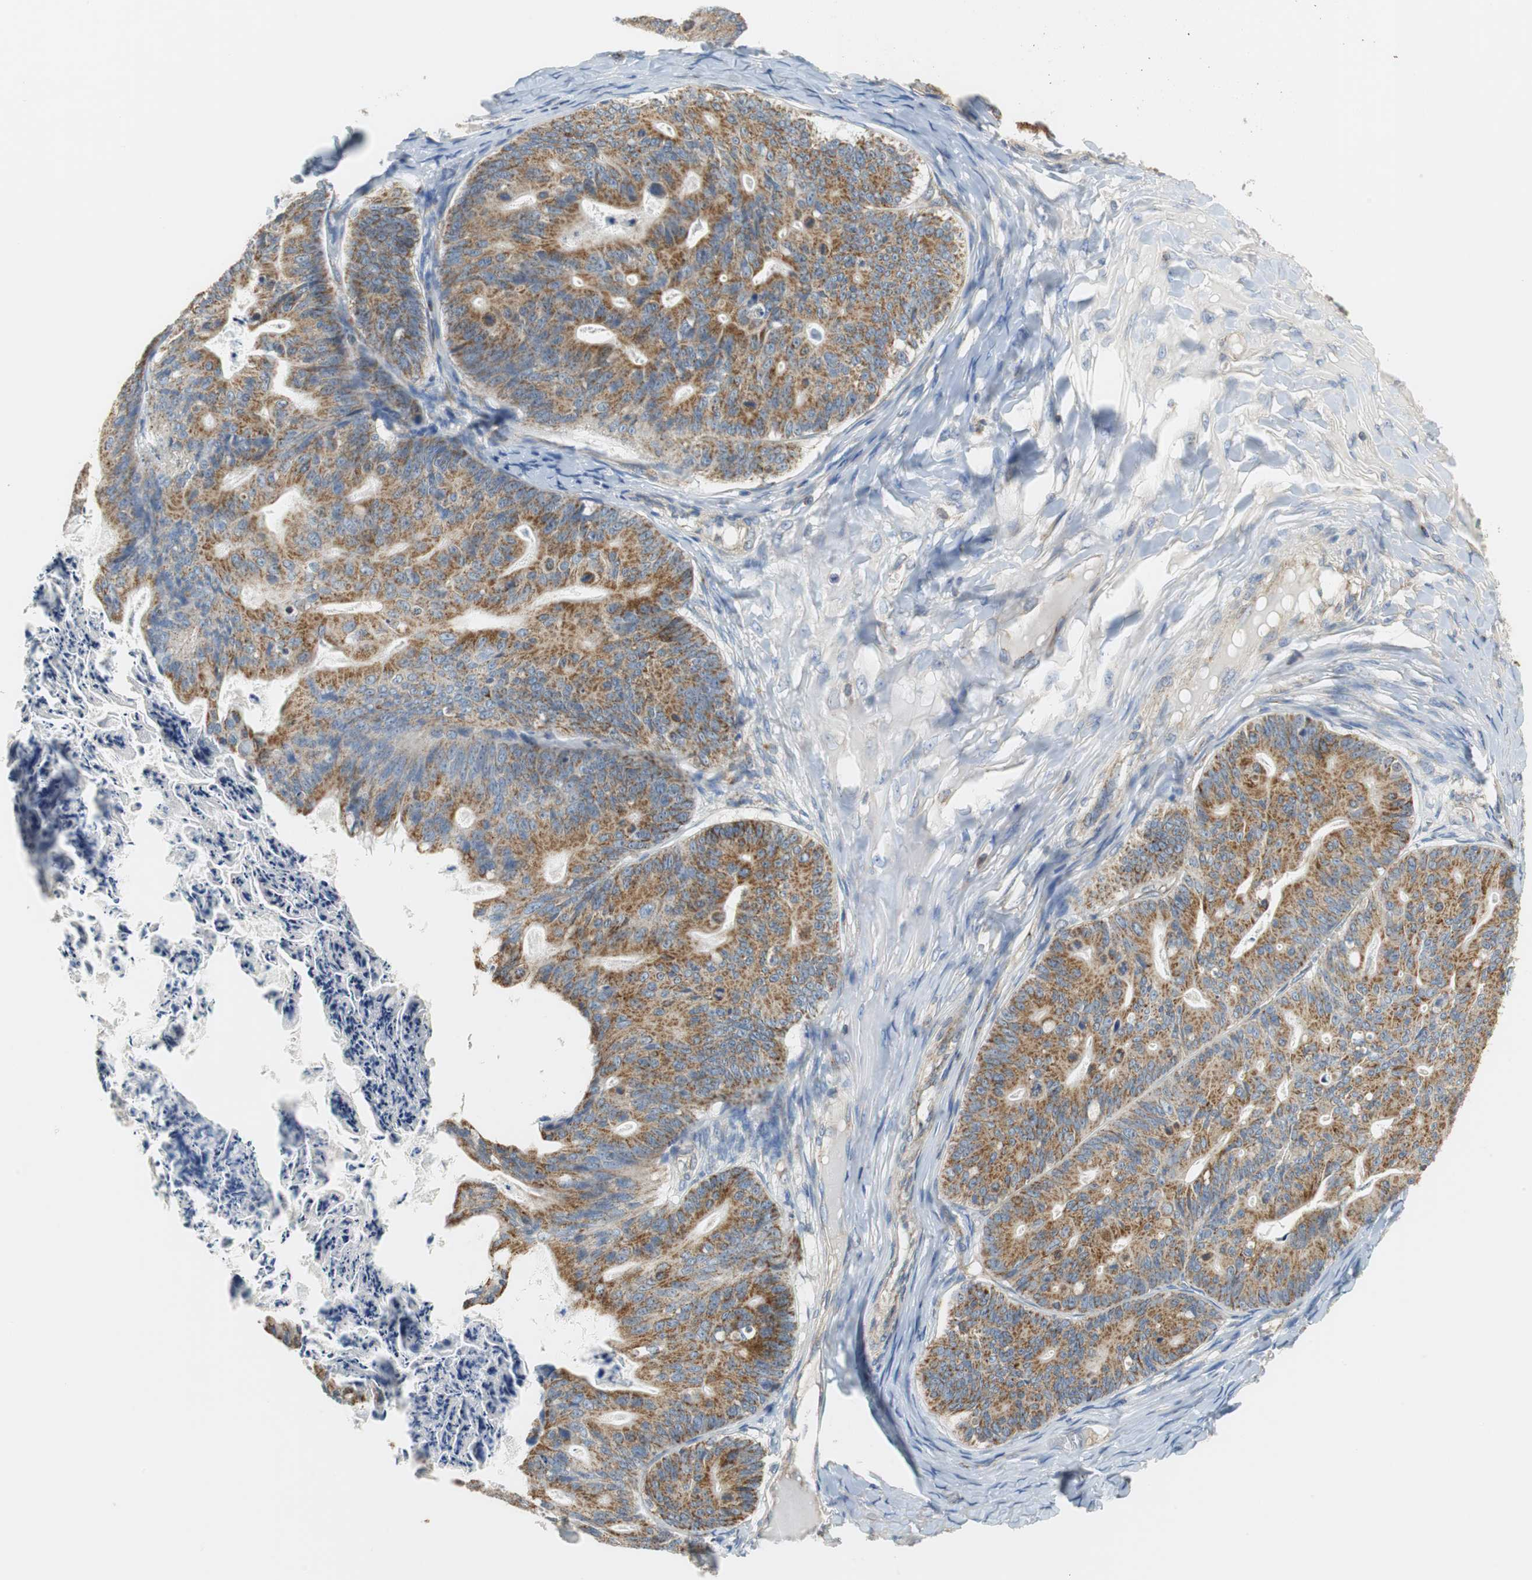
{"staining": {"intensity": "strong", "quantity": ">75%", "location": "cytoplasmic/membranous"}, "tissue": "ovarian cancer", "cell_type": "Tumor cells", "image_type": "cancer", "snomed": [{"axis": "morphology", "description": "Cystadenocarcinoma, mucinous, NOS"}, {"axis": "topography", "description": "Ovary"}], "caption": "IHC photomicrograph of ovarian mucinous cystadenocarcinoma stained for a protein (brown), which demonstrates high levels of strong cytoplasmic/membranous positivity in about >75% of tumor cells.", "gene": "GSTK1", "patient": {"sex": "female", "age": 36}}